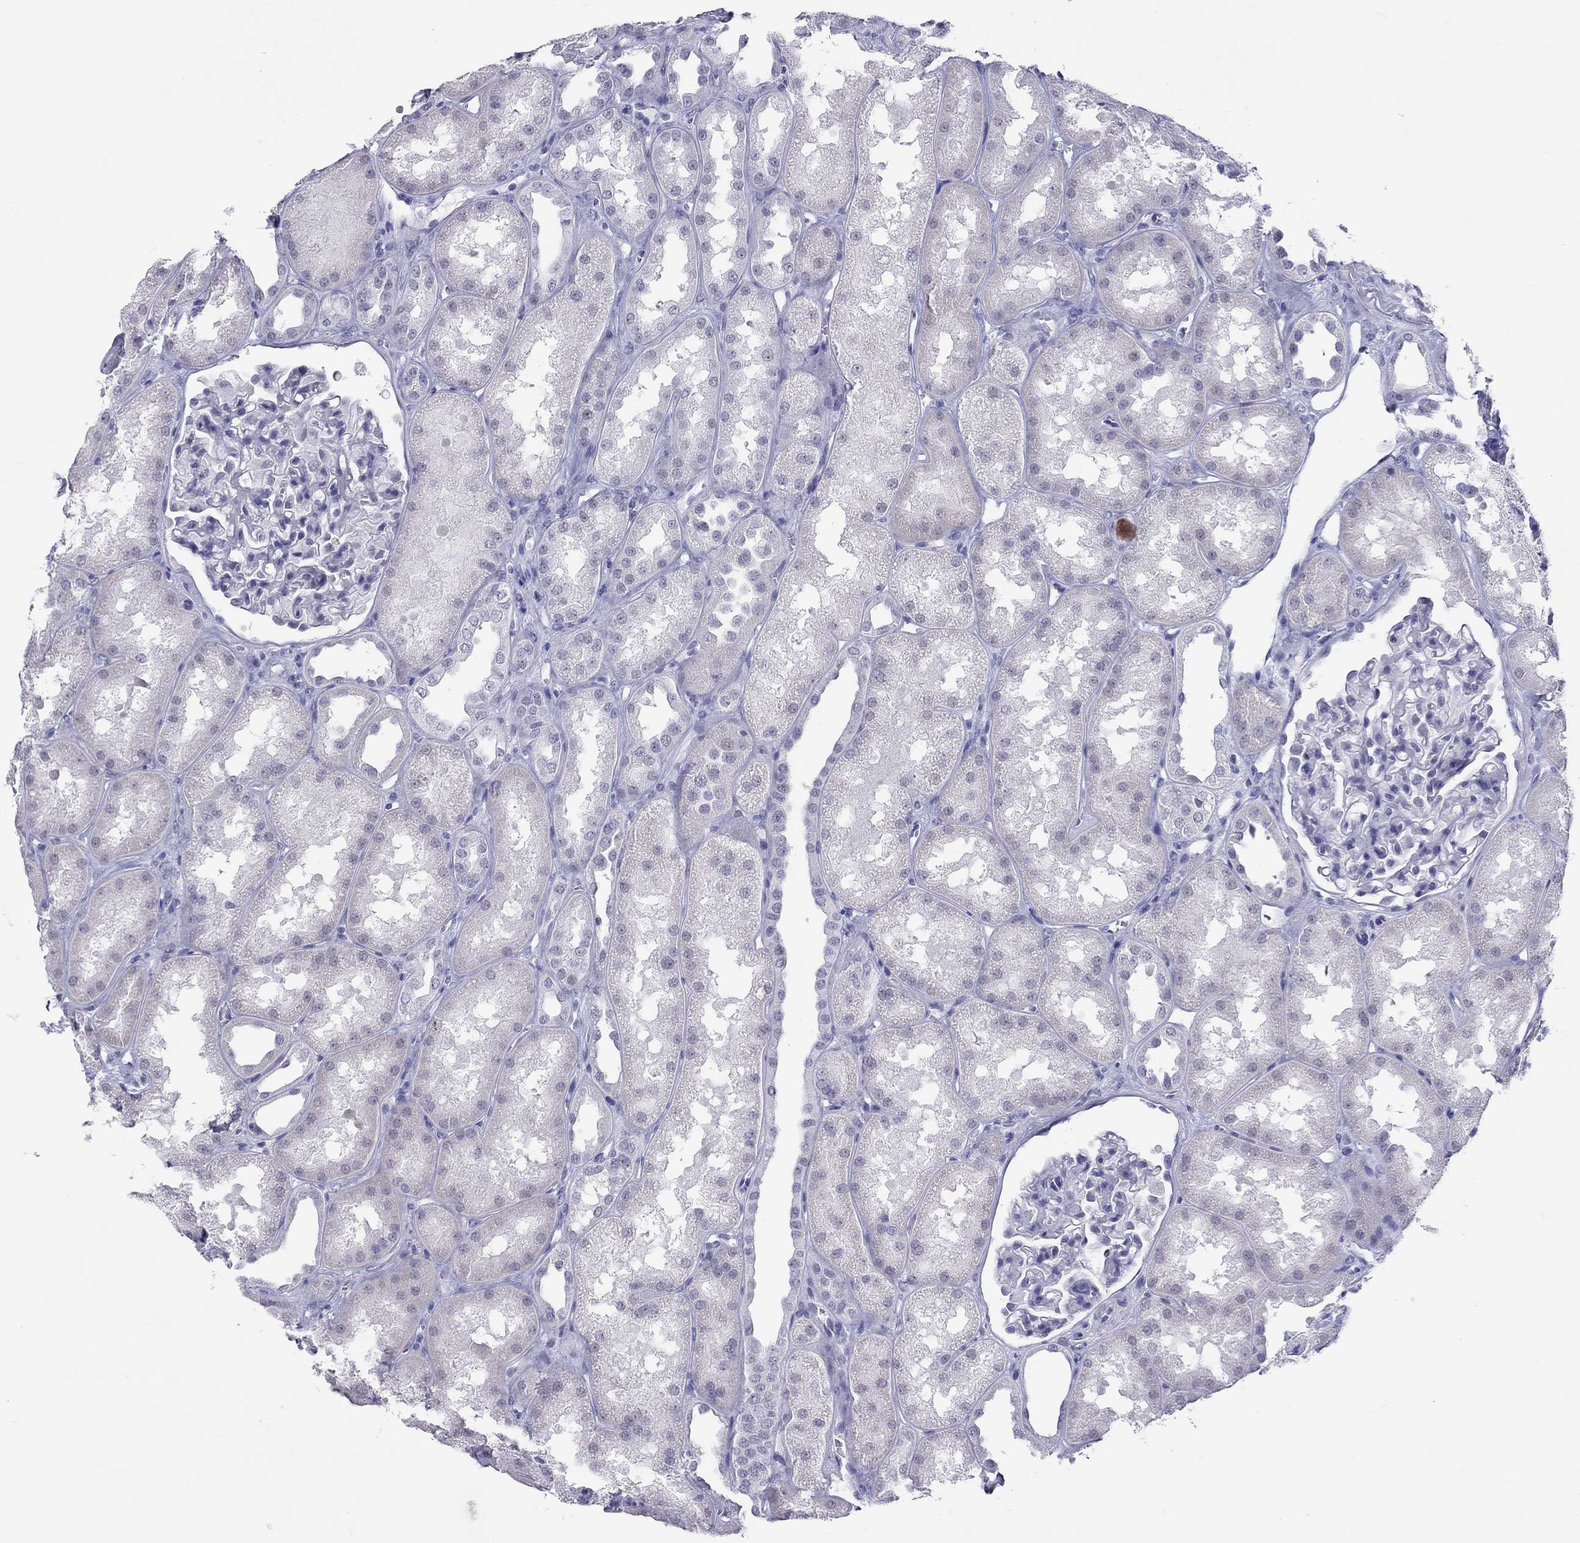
{"staining": {"intensity": "negative", "quantity": "none", "location": "none"}, "tissue": "kidney", "cell_type": "Cells in glomeruli", "image_type": "normal", "snomed": [{"axis": "morphology", "description": "Normal tissue, NOS"}, {"axis": "topography", "description": "Kidney"}], "caption": "The histopathology image exhibits no significant staining in cells in glomeruli of kidney.", "gene": "JHY", "patient": {"sex": "male", "age": 61}}